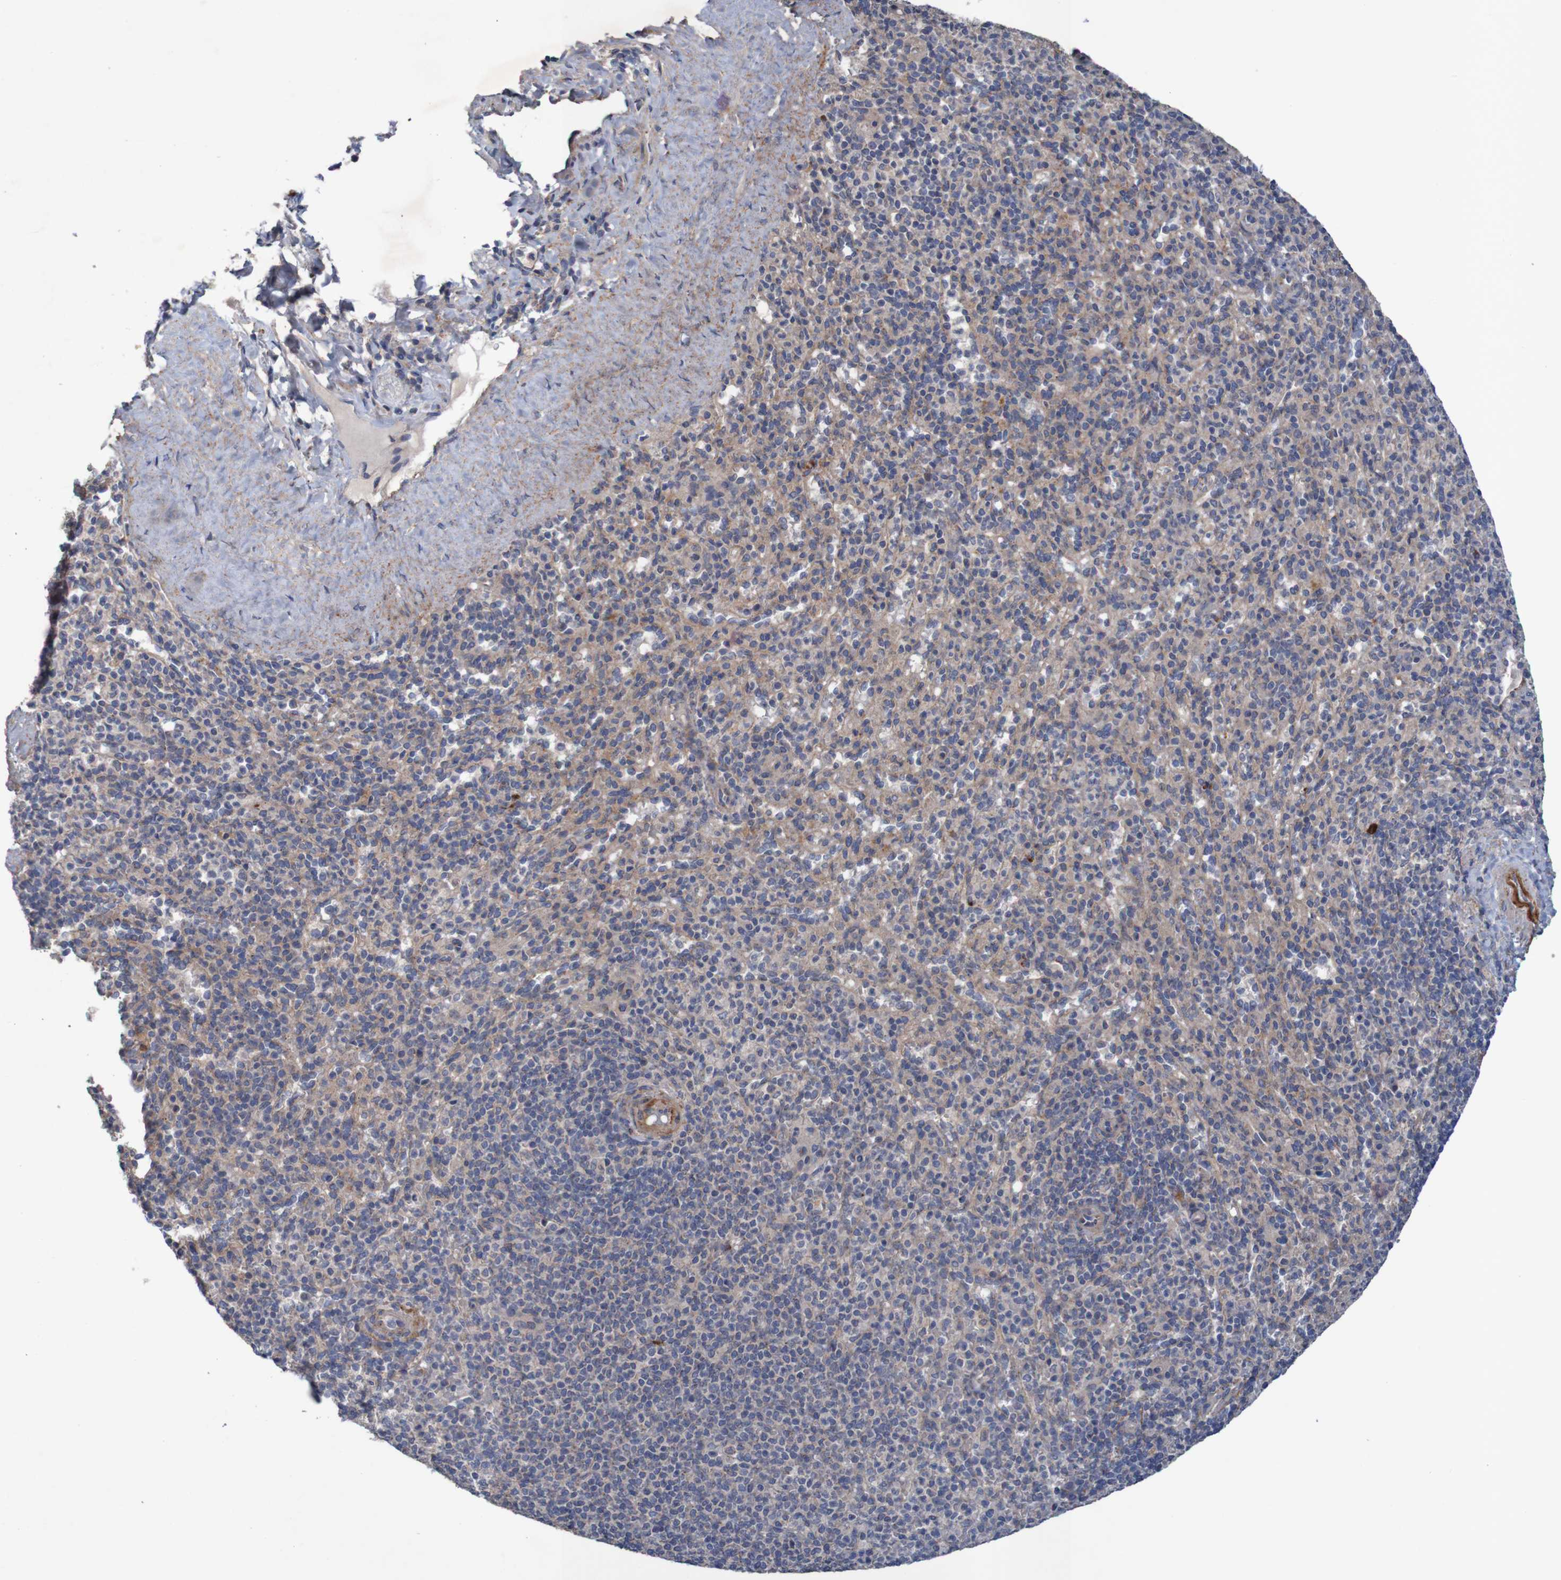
{"staining": {"intensity": "weak", "quantity": "<25%", "location": "cytoplasmic/membranous"}, "tissue": "spleen", "cell_type": "Cells in red pulp", "image_type": "normal", "snomed": [{"axis": "morphology", "description": "Normal tissue, NOS"}, {"axis": "topography", "description": "Spleen"}], "caption": "The histopathology image shows no staining of cells in red pulp in benign spleen.", "gene": "ANGPT4", "patient": {"sex": "male", "age": 36}}